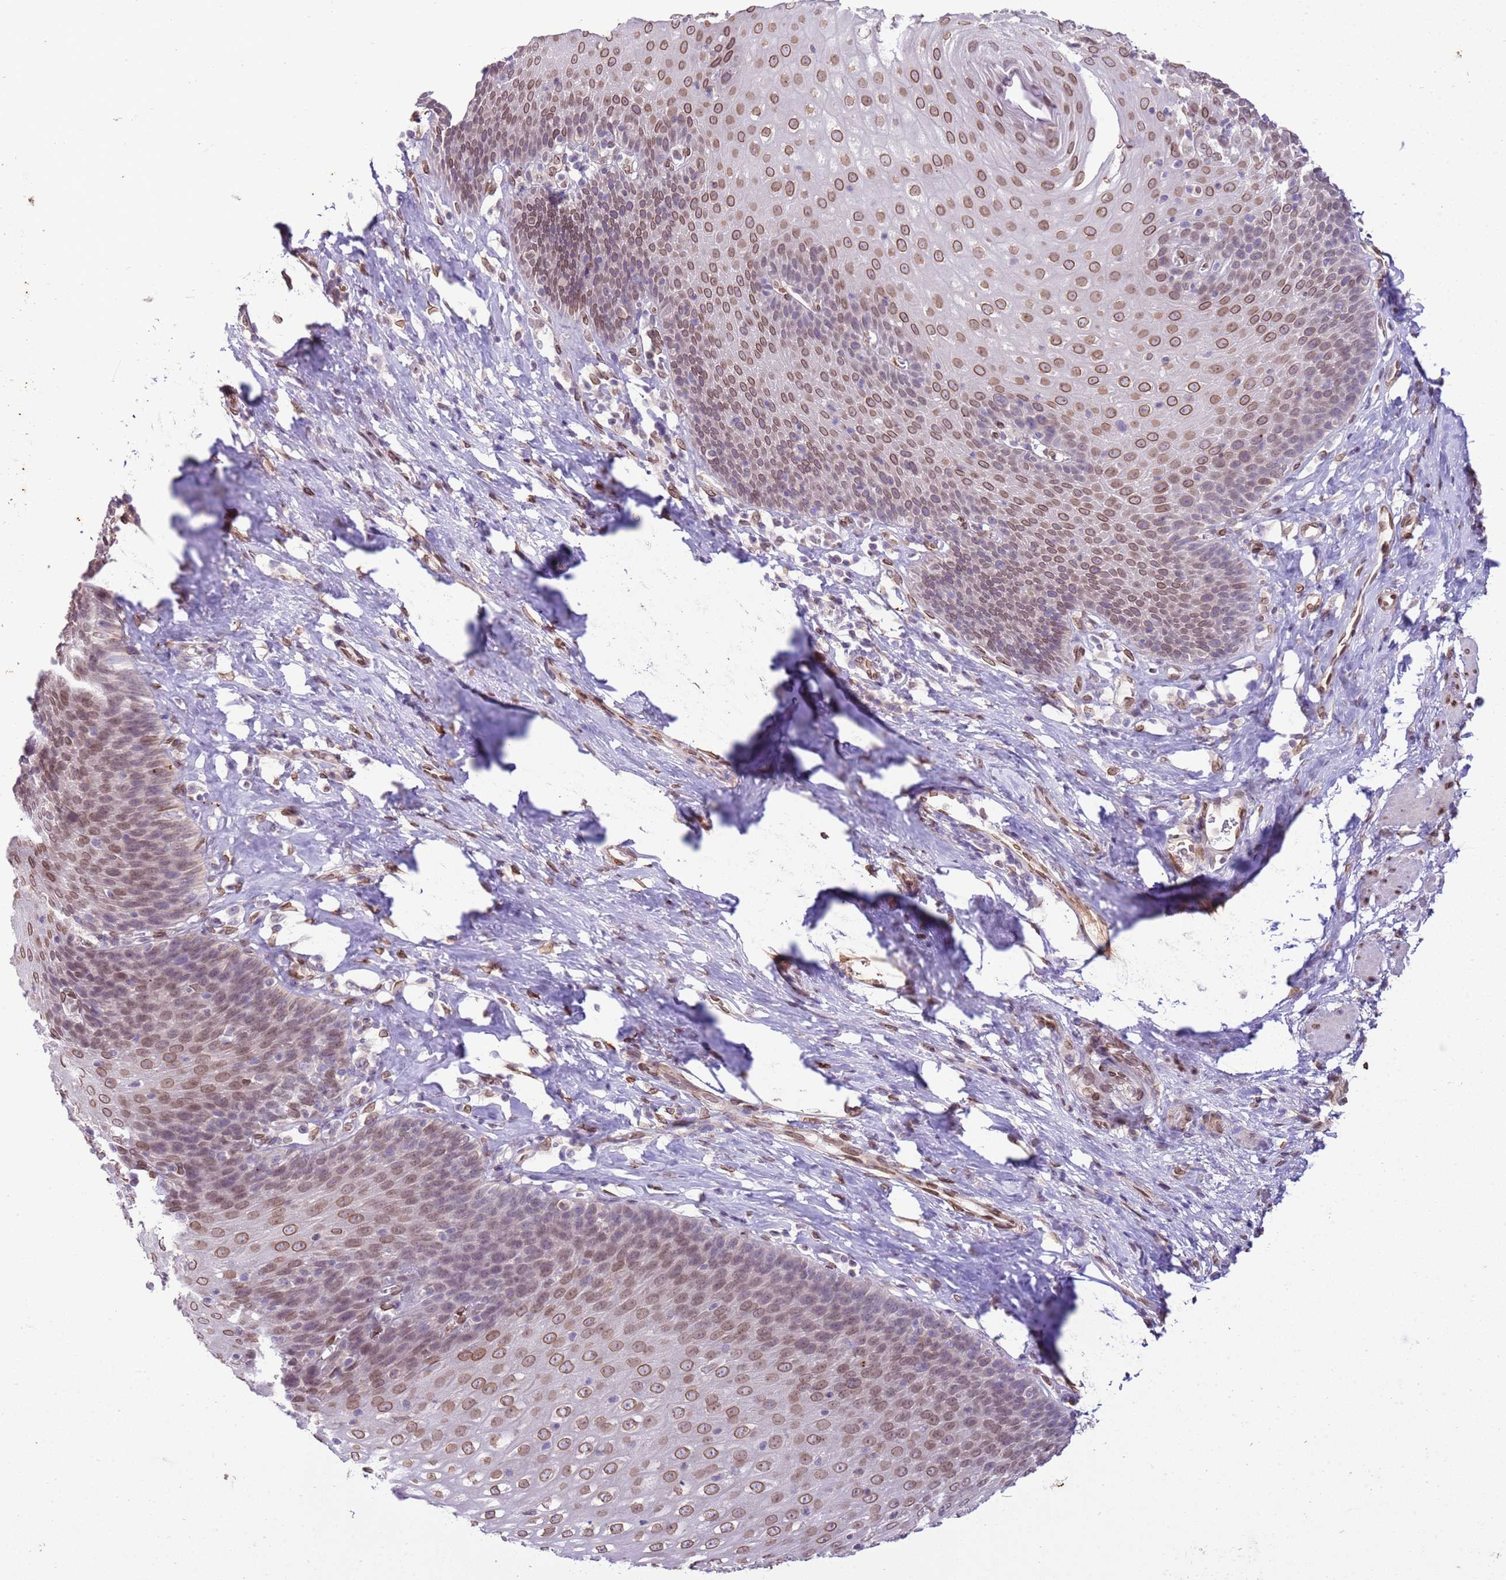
{"staining": {"intensity": "moderate", "quantity": ">75%", "location": "cytoplasmic/membranous,nuclear"}, "tissue": "esophagus", "cell_type": "Squamous epithelial cells", "image_type": "normal", "snomed": [{"axis": "morphology", "description": "Normal tissue, NOS"}, {"axis": "topography", "description": "Esophagus"}], "caption": "This image reveals benign esophagus stained with IHC to label a protein in brown. The cytoplasmic/membranous,nuclear of squamous epithelial cells show moderate positivity for the protein. Nuclei are counter-stained blue.", "gene": "TMEM47", "patient": {"sex": "female", "age": 61}}